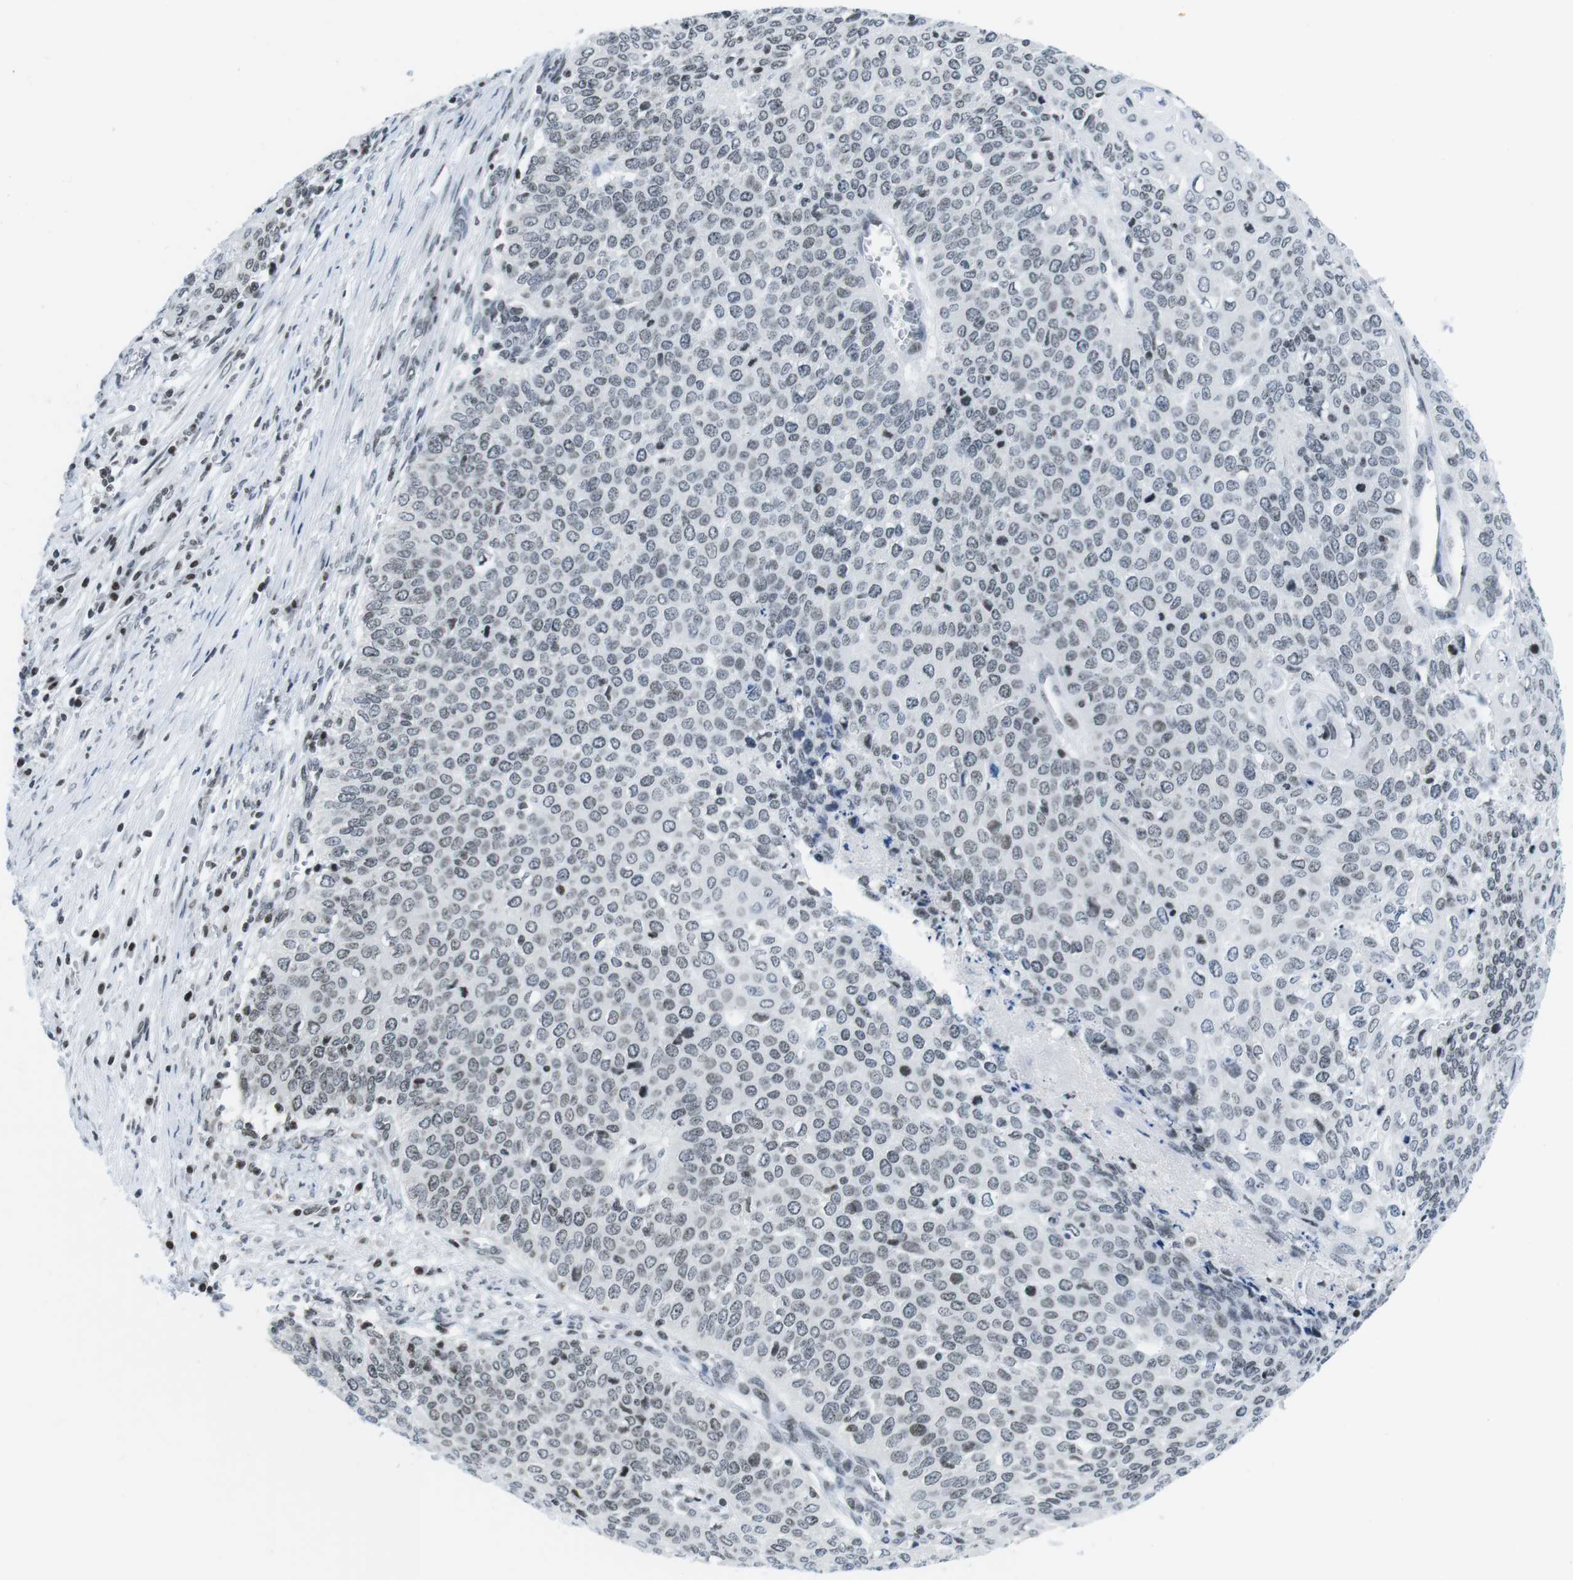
{"staining": {"intensity": "weak", "quantity": "<25%", "location": "nuclear"}, "tissue": "cervical cancer", "cell_type": "Tumor cells", "image_type": "cancer", "snomed": [{"axis": "morphology", "description": "Squamous cell carcinoma, NOS"}, {"axis": "topography", "description": "Cervix"}], "caption": "A photomicrograph of human cervical cancer is negative for staining in tumor cells.", "gene": "E2F2", "patient": {"sex": "female", "age": 39}}